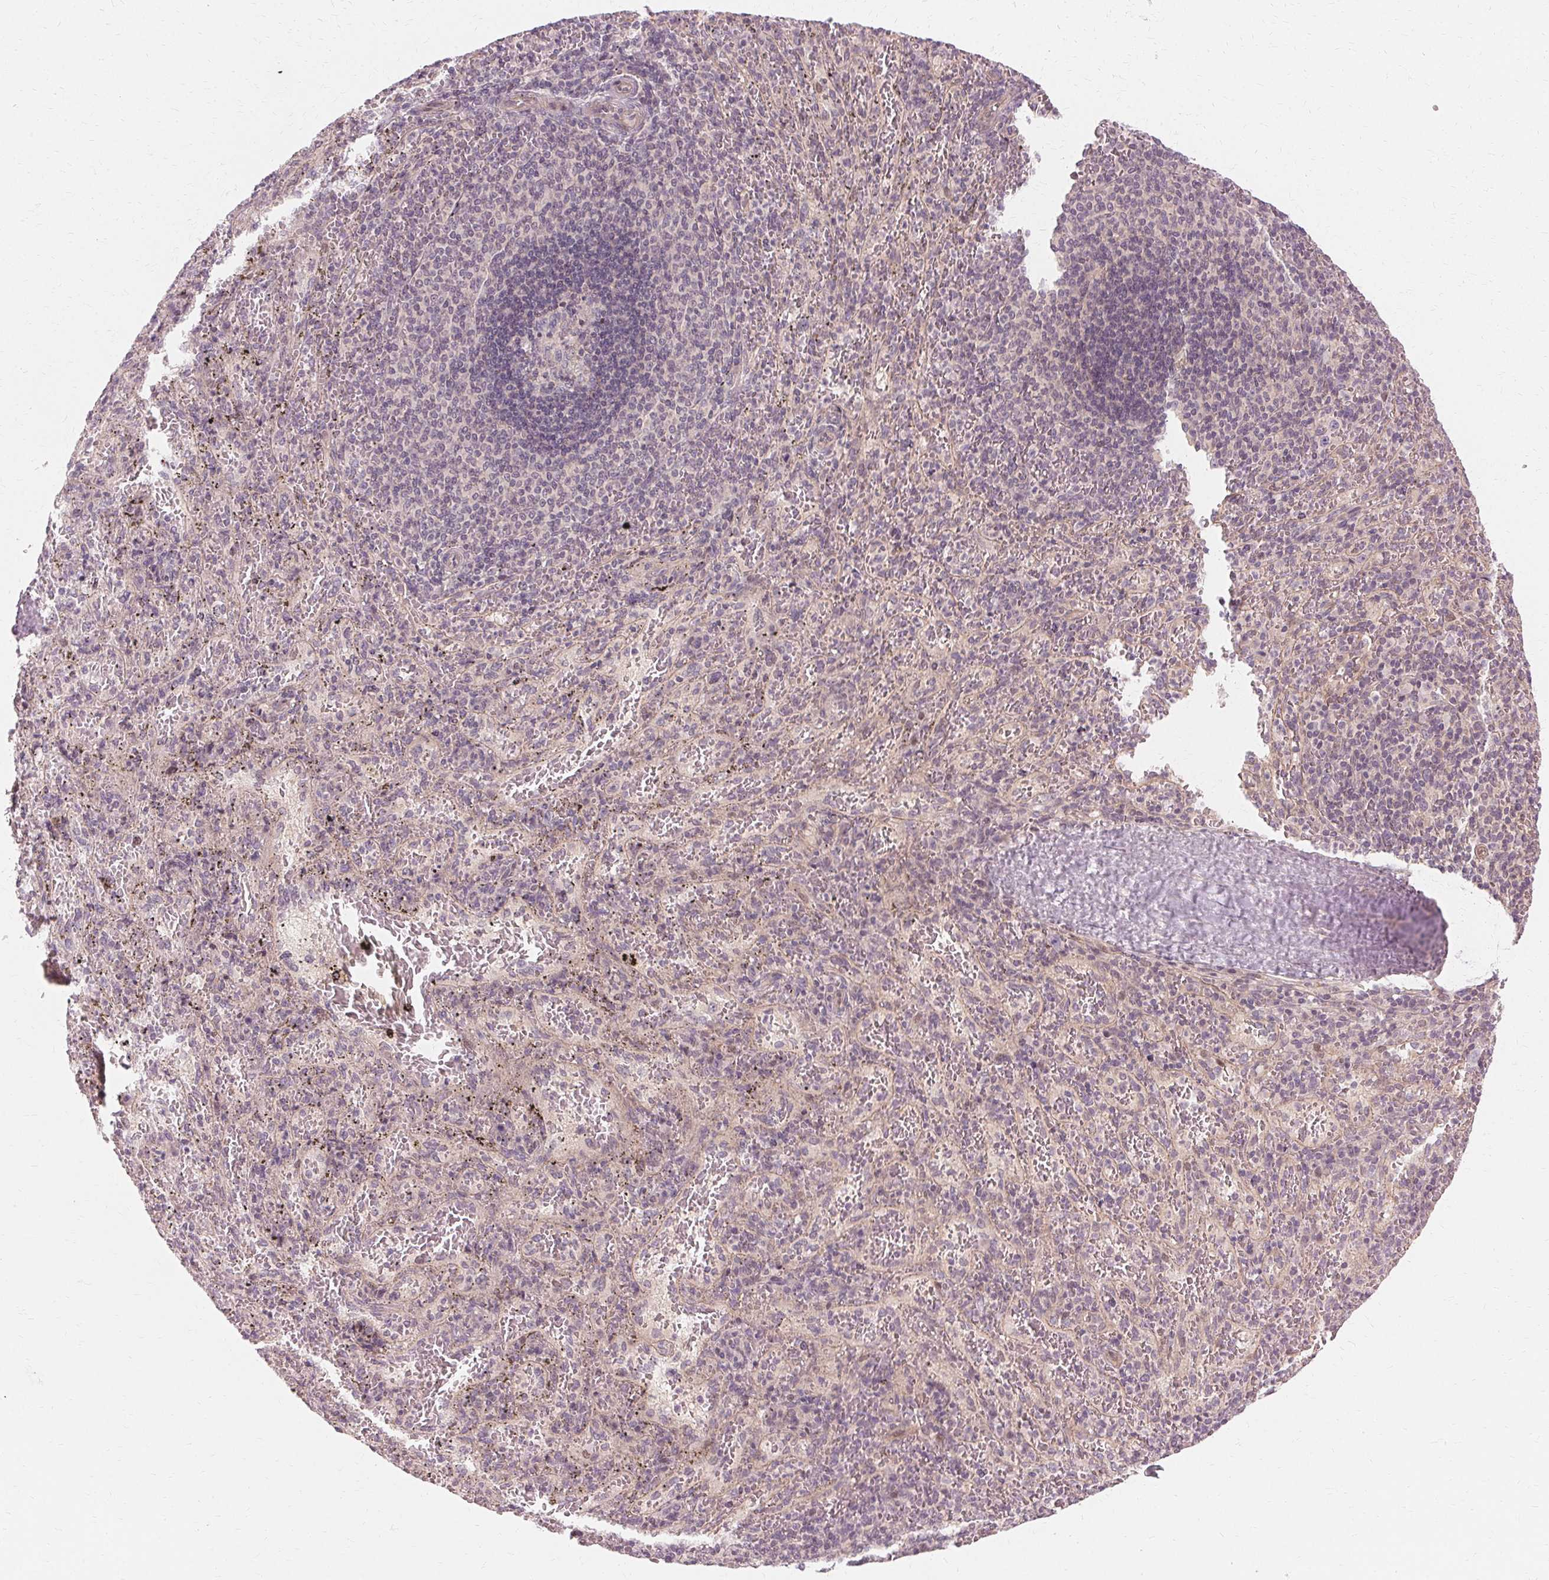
{"staining": {"intensity": "negative", "quantity": "none", "location": "none"}, "tissue": "spleen", "cell_type": "Cells in red pulp", "image_type": "normal", "snomed": [{"axis": "morphology", "description": "Normal tissue, NOS"}, {"axis": "topography", "description": "Spleen"}], "caption": "This is a image of immunohistochemistry staining of benign spleen, which shows no staining in cells in red pulp.", "gene": "USP8", "patient": {"sex": "male", "age": 57}}